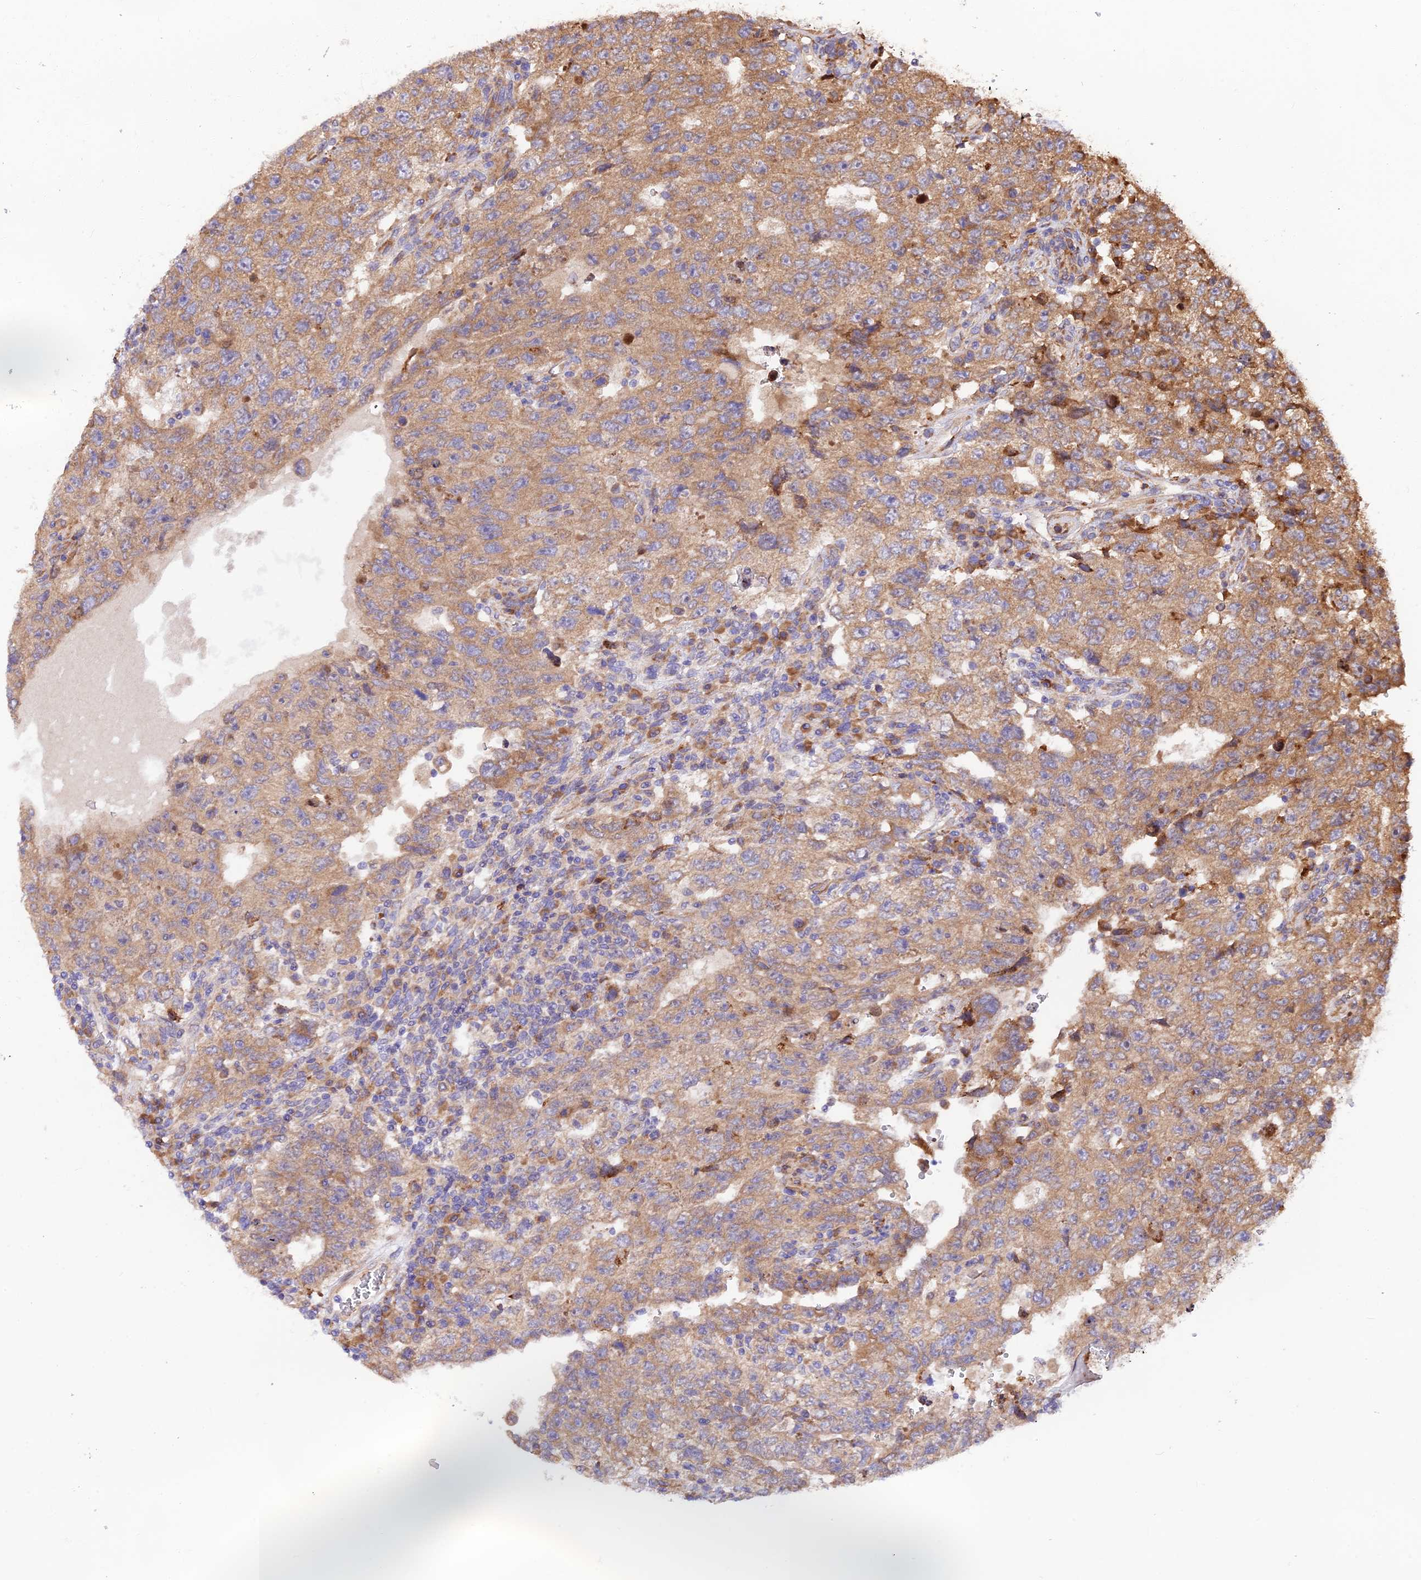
{"staining": {"intensity": "moderate", "quantity": ">75%", "location": "cytoplasmic/membranous"}, "tissue": "testis cancer", "cell_type": "Tumor cells", "image_type": "cancer", "snomed": [{"axis": "morphology", "description": "Carcinoma, Embryonal, NOS"}, {"axis": "topography", "description": "Testis"}], "caption": "The immunohistochemical stain shows moderate cytoplasmic/membranous positivity in tumor cells of embryonal carcinoma (testis) tissue.", "gene": "RPL5", "patient": {"sex": "male", "age": 26}}